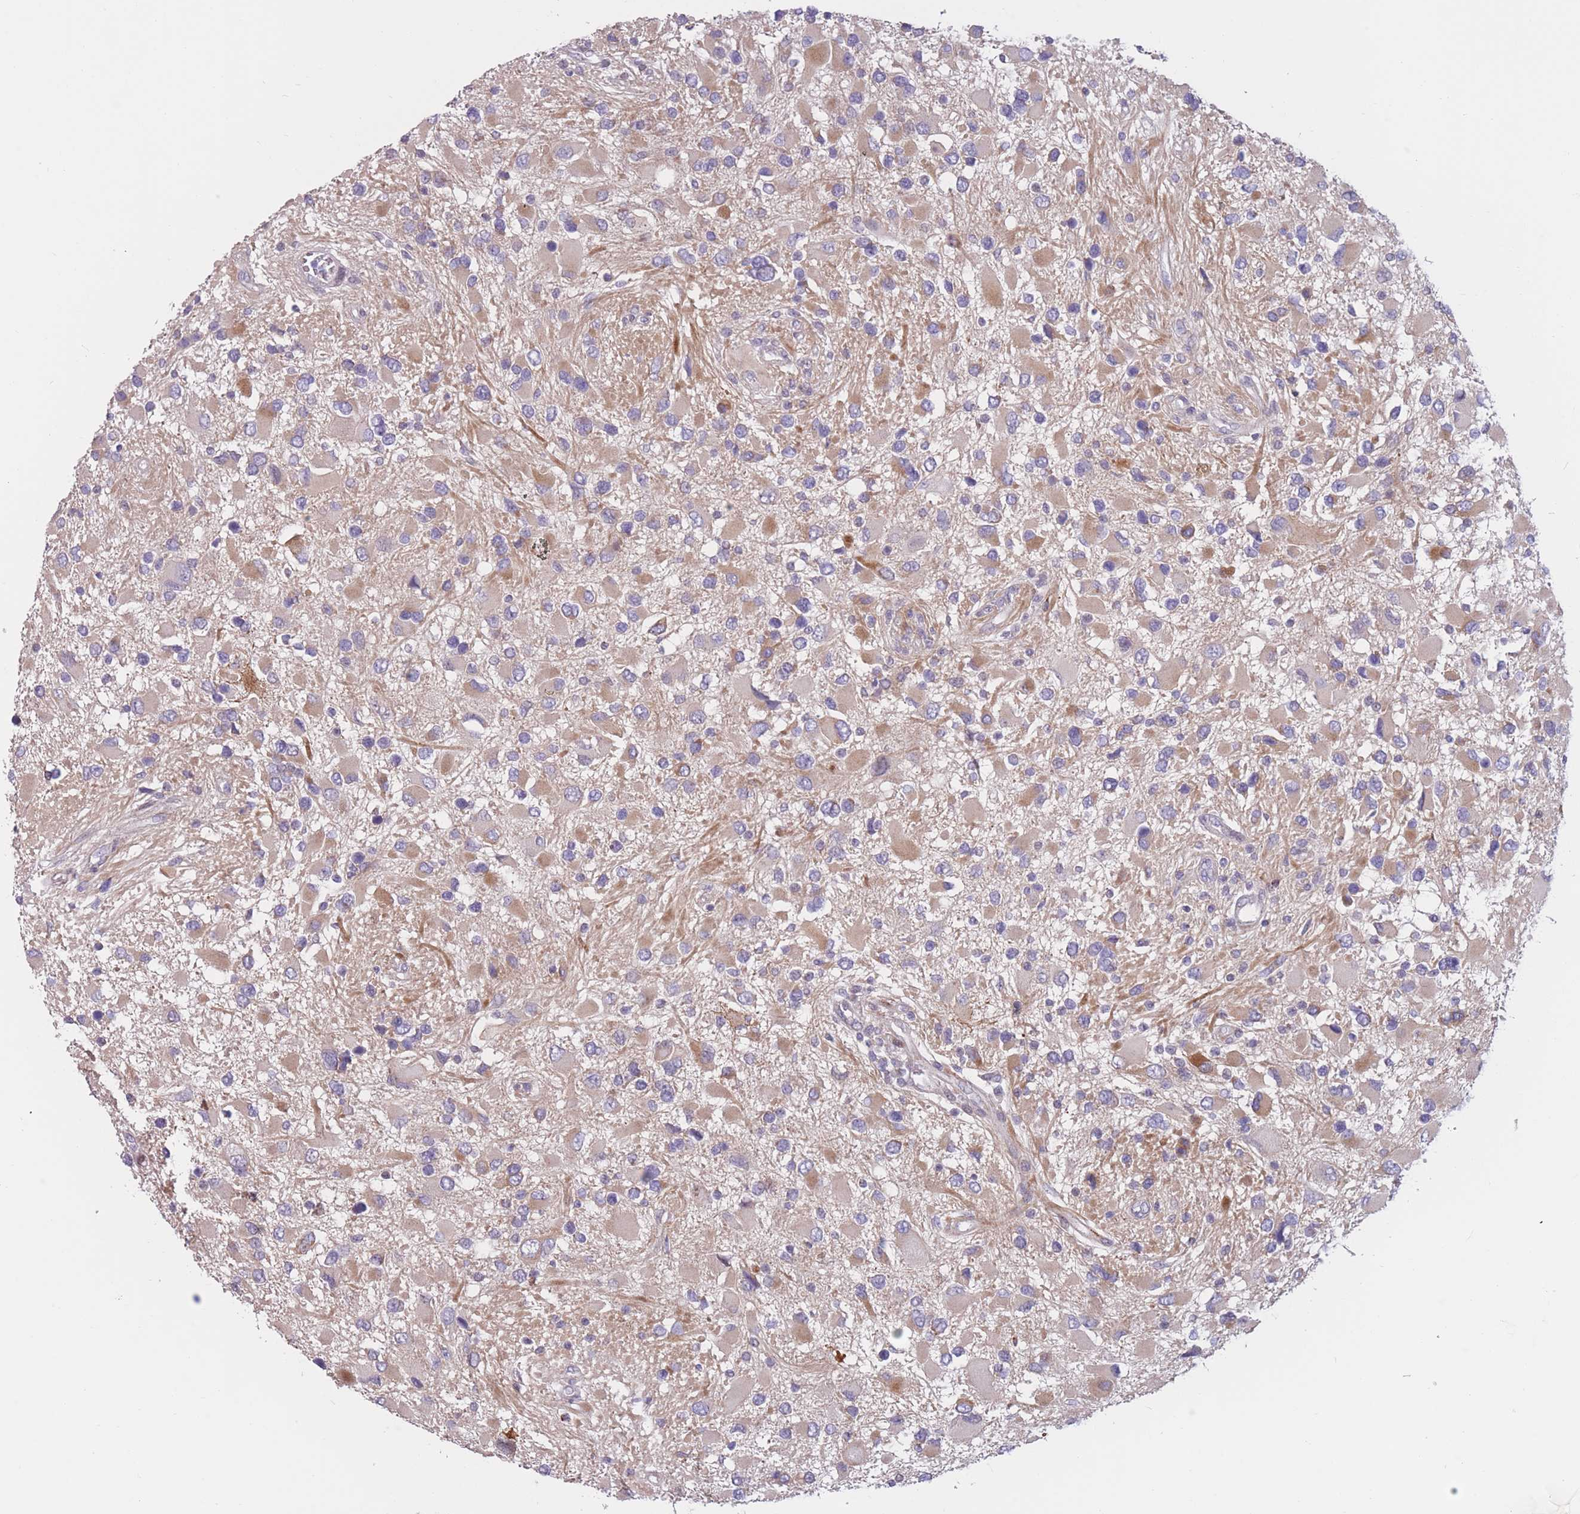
{"staining": {"intensity": "negative", "quantity": "none", "location": "none"}, "tissue": "glioma", "cell_type": "Tumor cells", "image_type": "cancer", "snomed": [{"axis": "morphology", "description": "Glioma, malignant, High grade"}, {"axis": "topography", "description": "Brain"}], "caption": "Tumor cells show no significant protein staining in glioma. (Immunohistochemistry, brightfield microscopy, high magnification).", "gene": "PDE4A", "patient": {"sex": "male", "age": 53}}